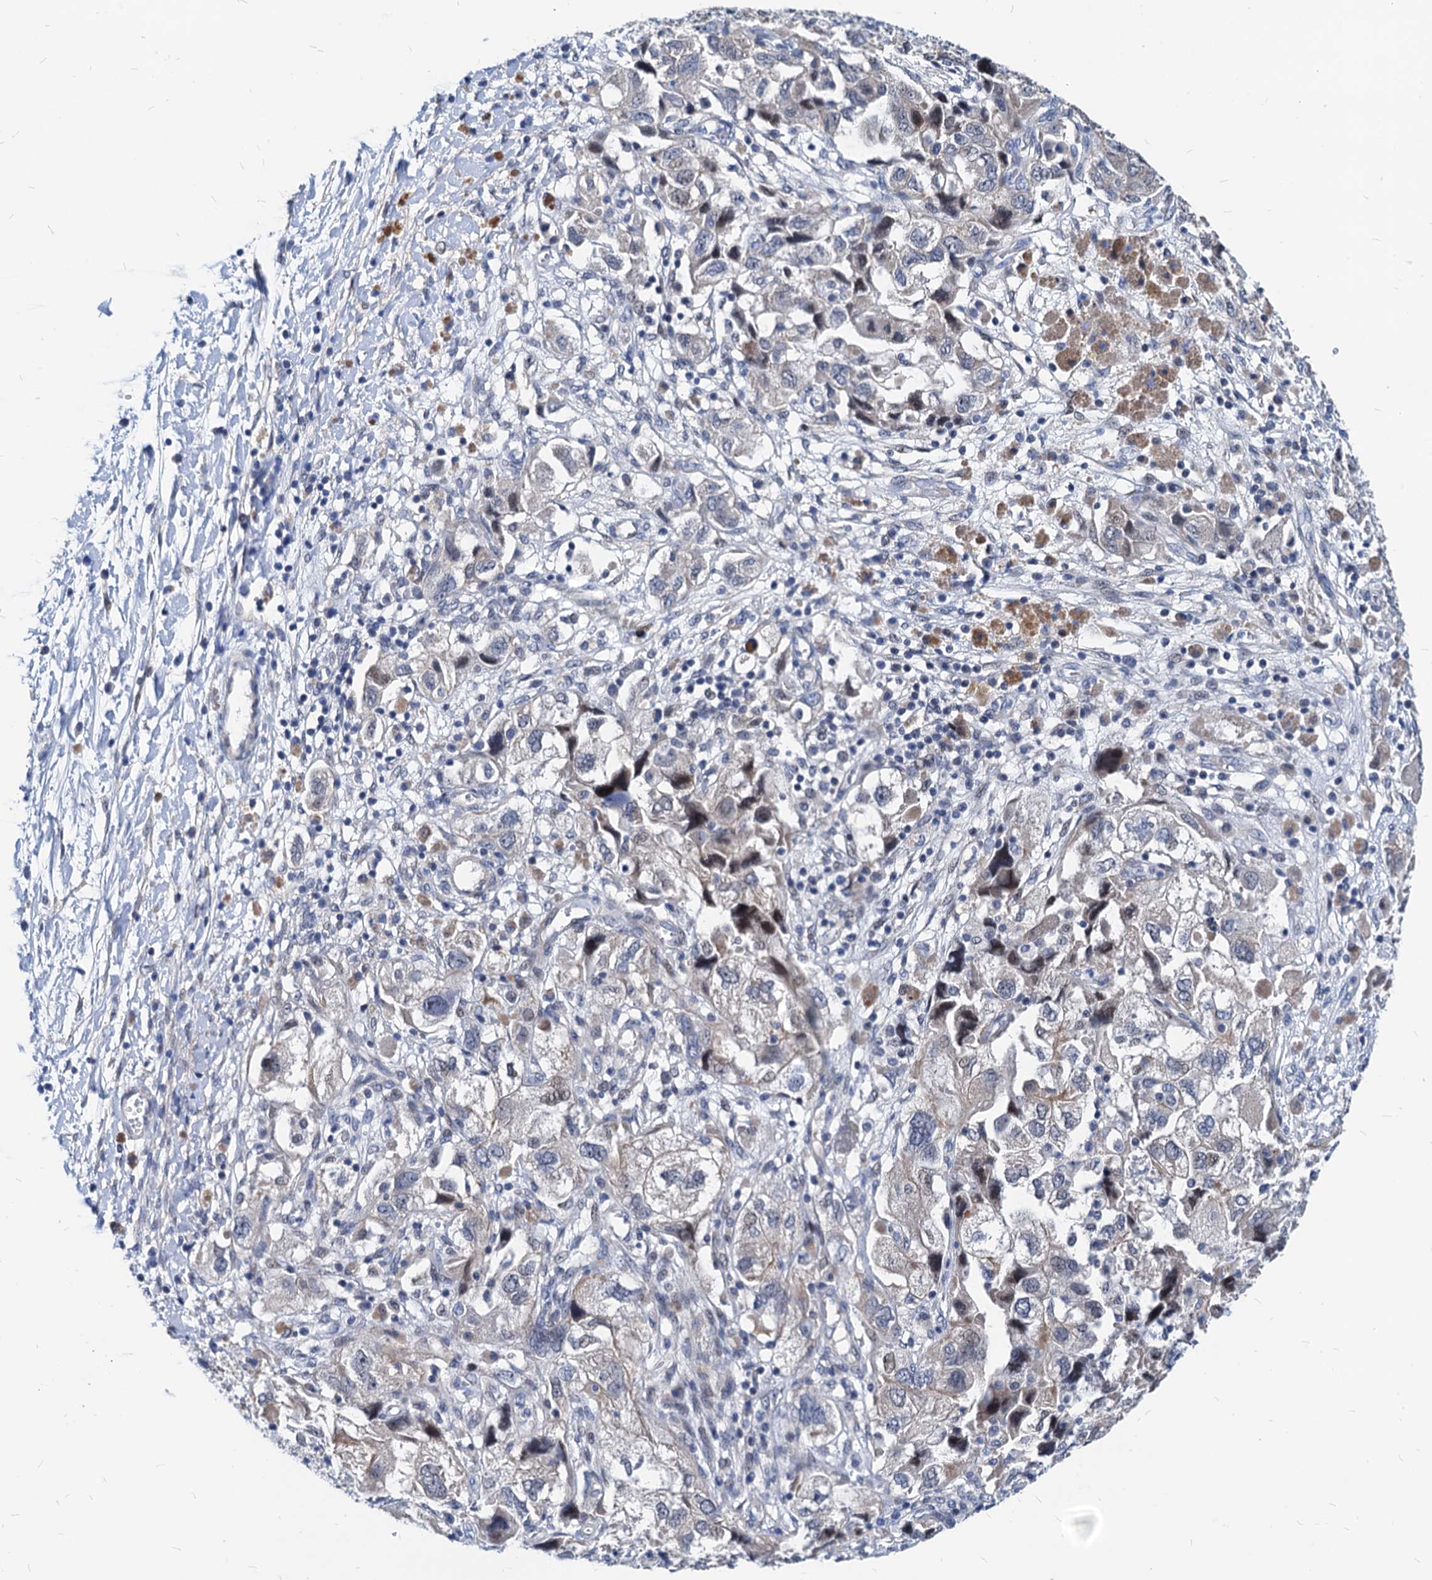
{"staining": {"intensity": "weak", "quantity": "<25%", "location": "cytoplasmic/membranous"}, "tissue": "ovarian cancer", "cell_type": "Tumor cells", "image_type": "cancer", "snomed": [{"axis": "morphology", "description": "Carcinoma, NOS"}, {"axis": "morphology", "description": "Cystadenocarcinoma, serous, NOS"}, {"axis": "topography", "description": "Ovary"}], "caption": "There is no significant positivity in tumor cells of ovarian cancer. (DAB (3,3'-diaminobenzidine) IHC with hematoxylin counter stain).", "gene": "HSF2", "patient": {"sex": "female", "age": 69}}